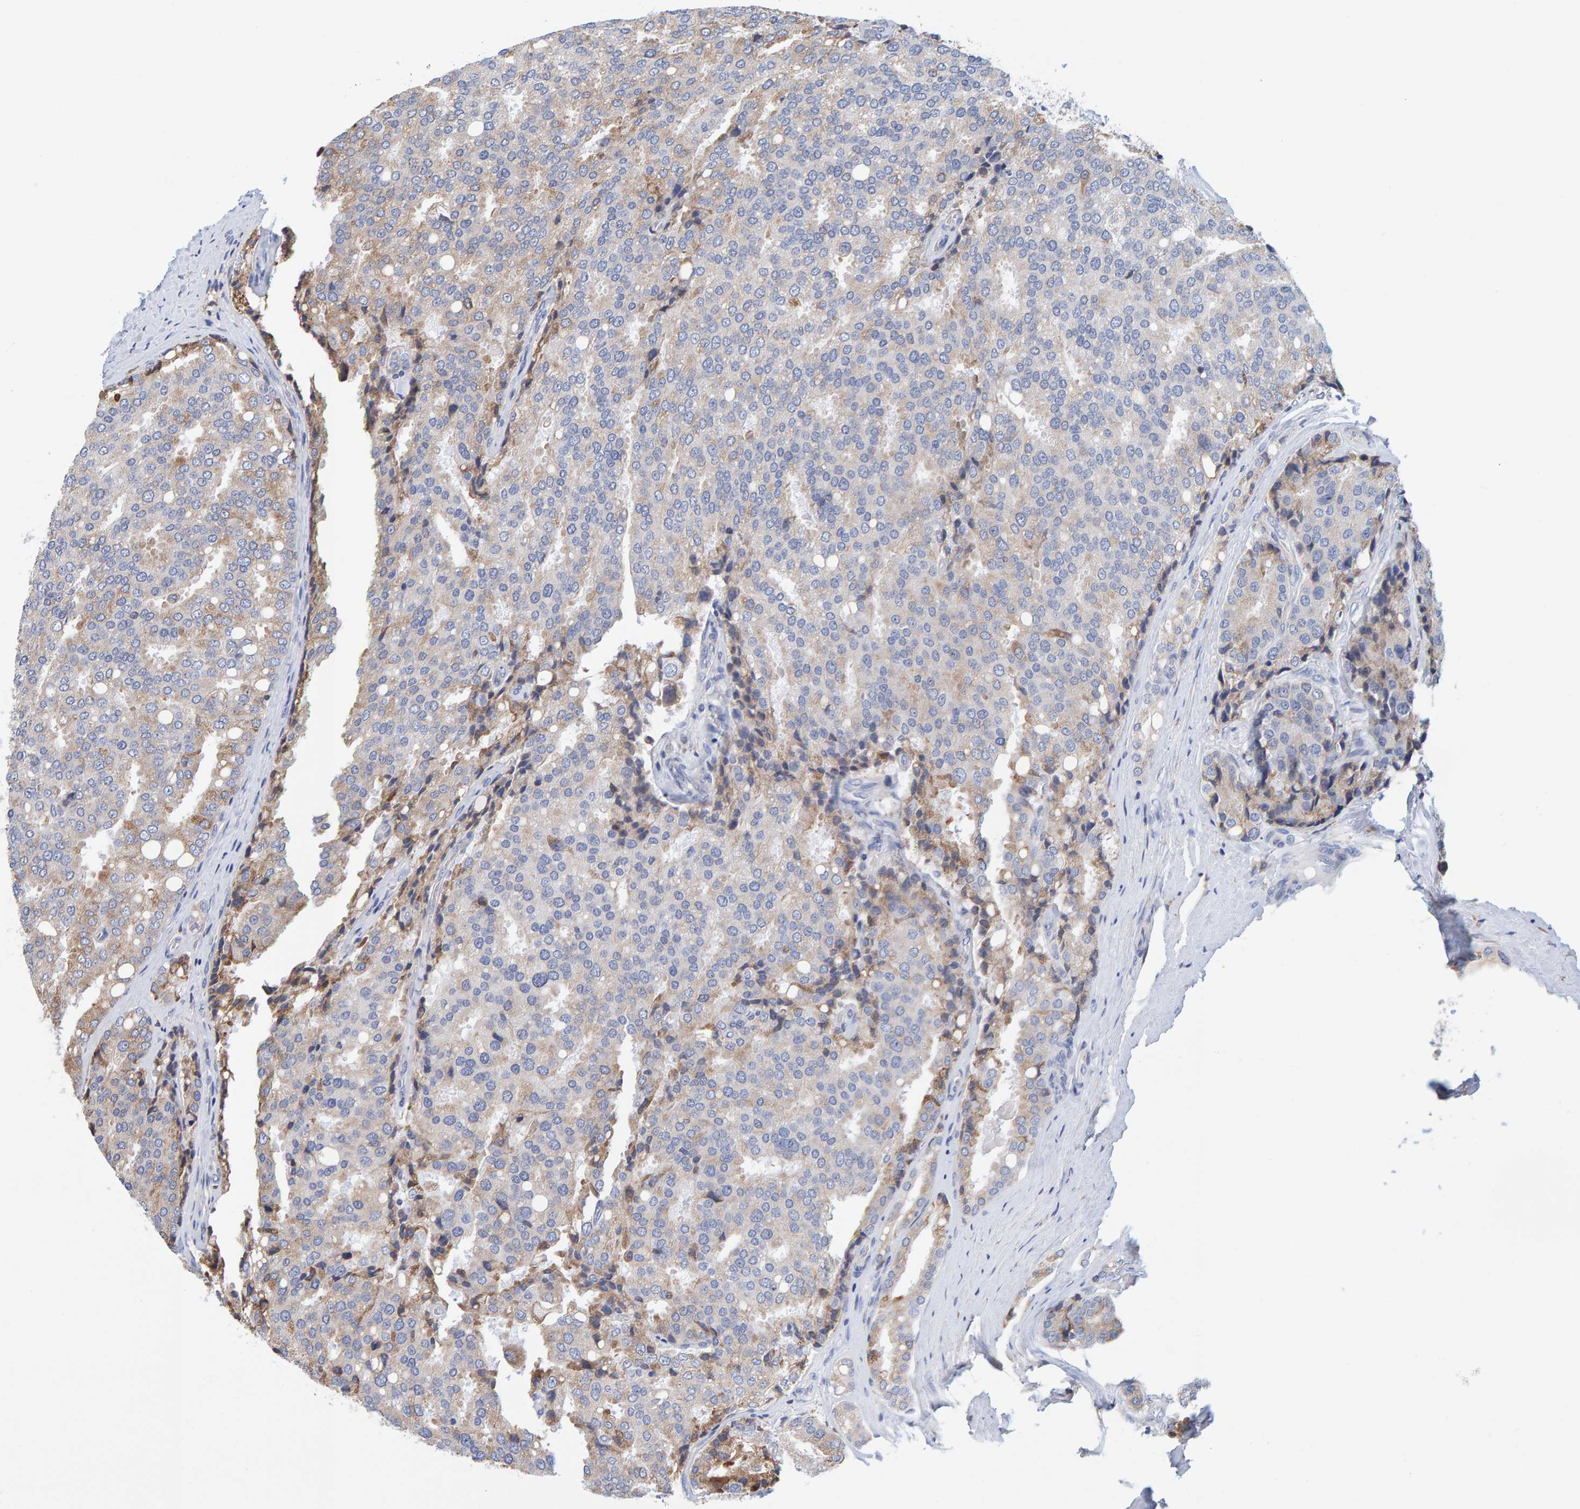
{"staining": {"intensity": "moderate", "quantity": "<25%", "location": "cytoplasmic/membranous"}, "tissue": "prostate cancer", "cell_type": "Tumor cells", "image_type": "cancer", "snomed": [{"axis": "morphology", "description": "Adenocarcinoma, High grade"}, {"axis": "topography", "description": "Prostate"}], "caption": "Protein positivity by IHC exhibits moderate cytoplasmic/membranous expression in approximately <25% of tumor cells in prostate cancer.", "gene": "SGPL1", "patient": {"sex": "male", "age": 50}}